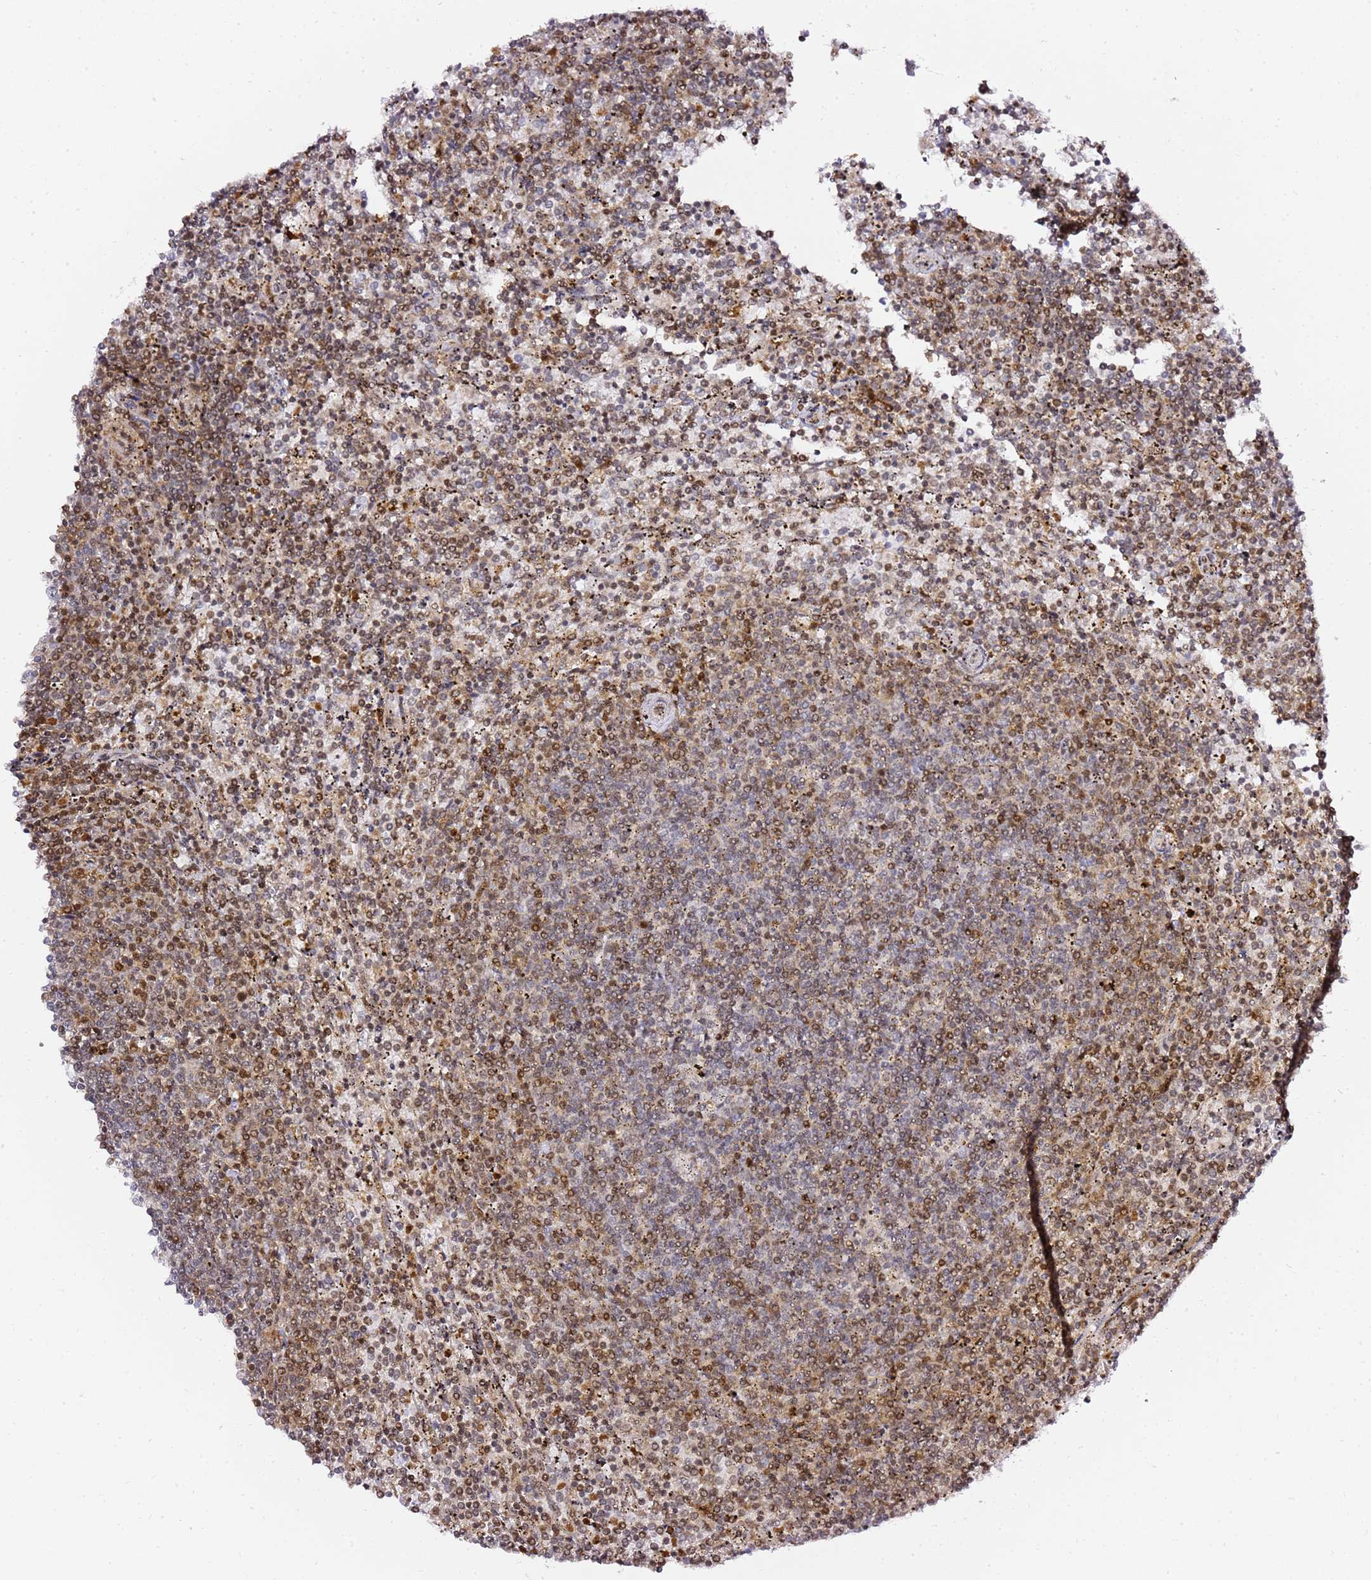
{"staining": {"intensity": "moderate", "quantity": "25%-75%", "location": "nuclear"}, "tissue": "lymphoma", "cell_type": "Tumor cells", "image_type": "cancer", "snomed": [{"axis": "morphology", "description": "Malignant lymphoma, non-Hodgkin's type, Low grade"}, {"axis": "topography", "description": "Spleen"}], "caption": "About 25%-75% of tumor cells in lymphoma exhibit moderate nuclear protein positivity as visualized by brown immunohistochemical staining.", "gene": "GBP2", "patient": {"sex": "female", "age": 50}}